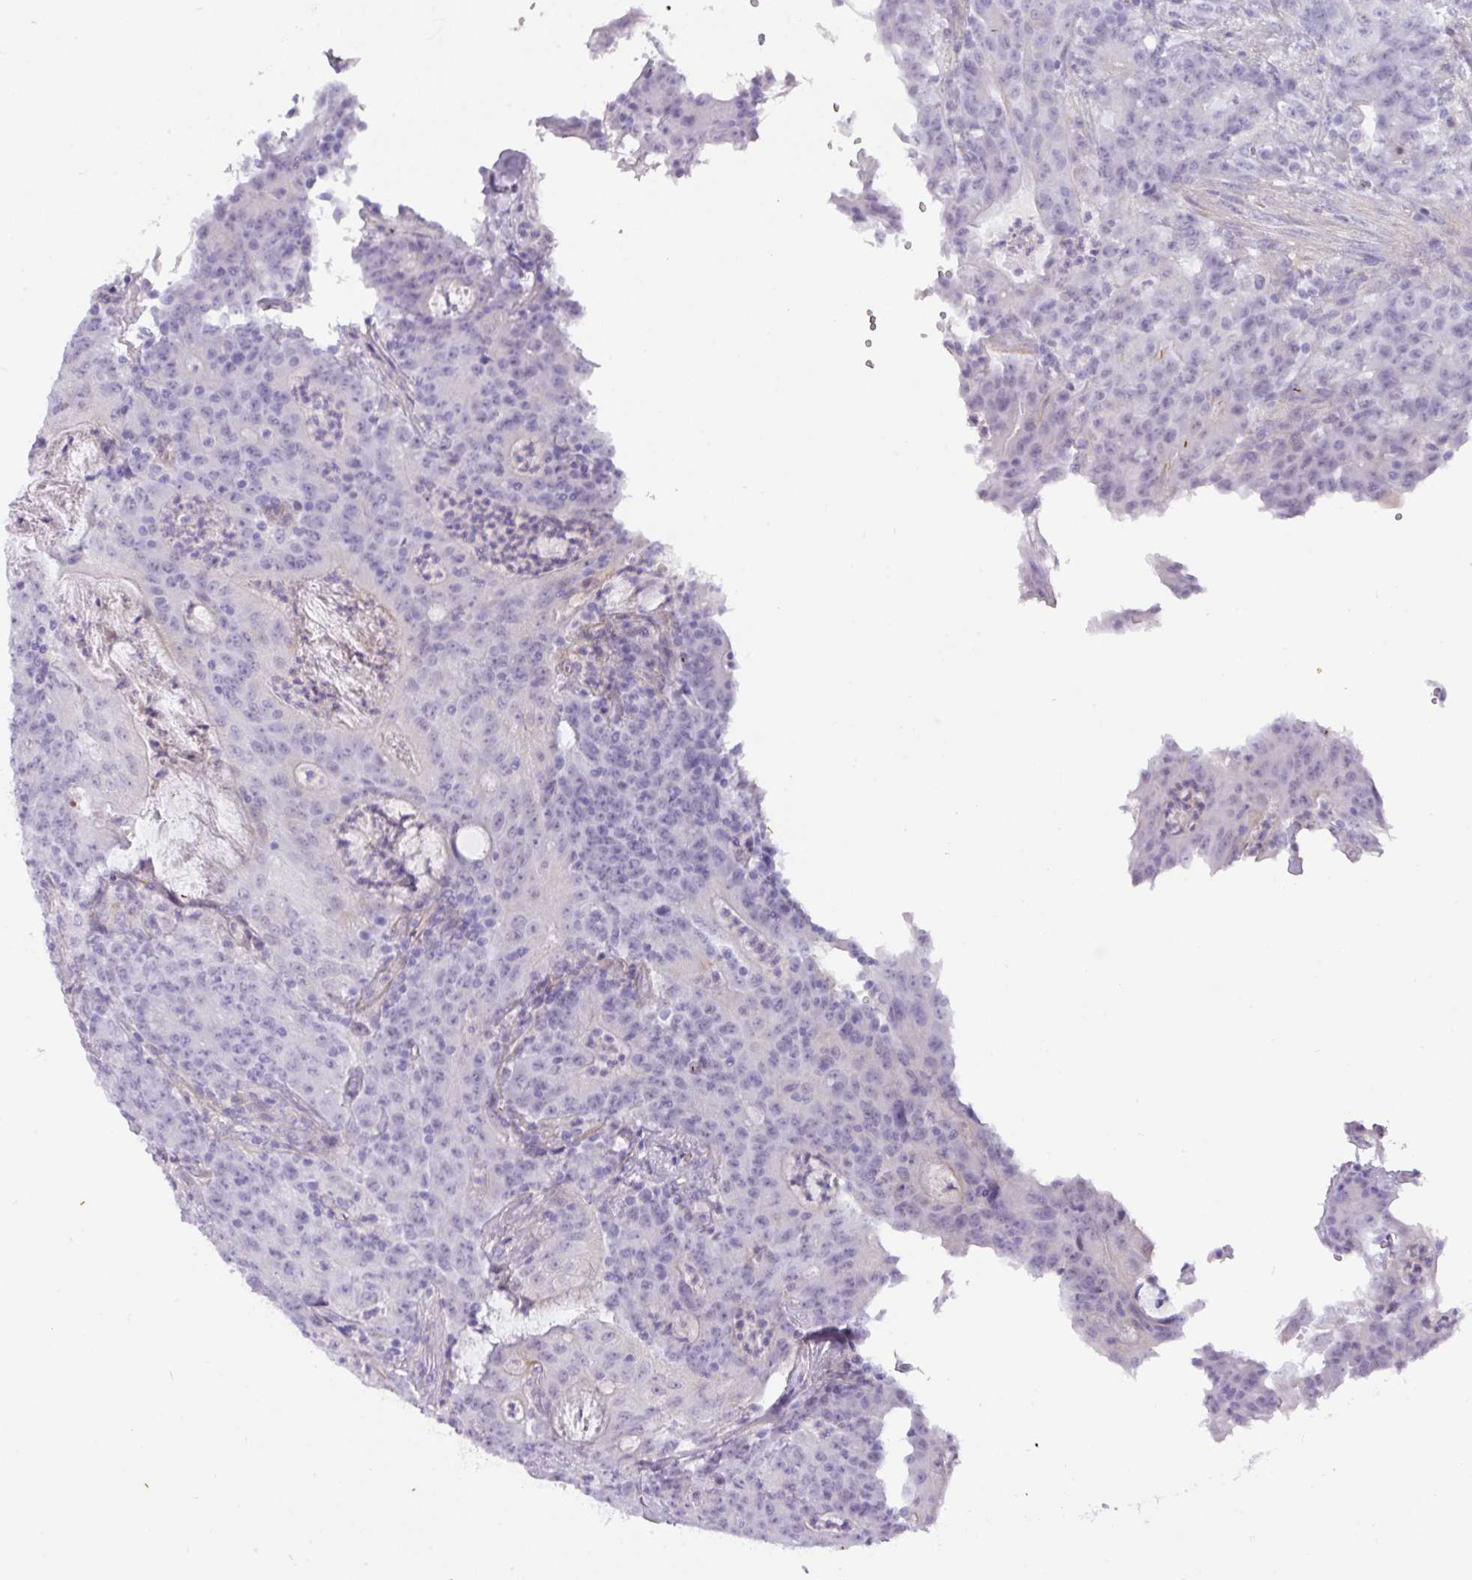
{"staining": {"intensity": "negative", "quantity": "none", "location": "none"}, "tissue": "colorectal cancer", "cell_type": "Tumor cells", "image_type": "cancer", "snomed": [{"axis": "morphology", "description": "Adenocarcinoma, NOS"}, {"axis": "topography", "description": "Colon"}], "caption": "Micrograph shows no significant protein expression in tumor cells of colorectal adenocarcinoma.", "gene": "OR52N1", "patient": {"sex": "male", "age": 83}}